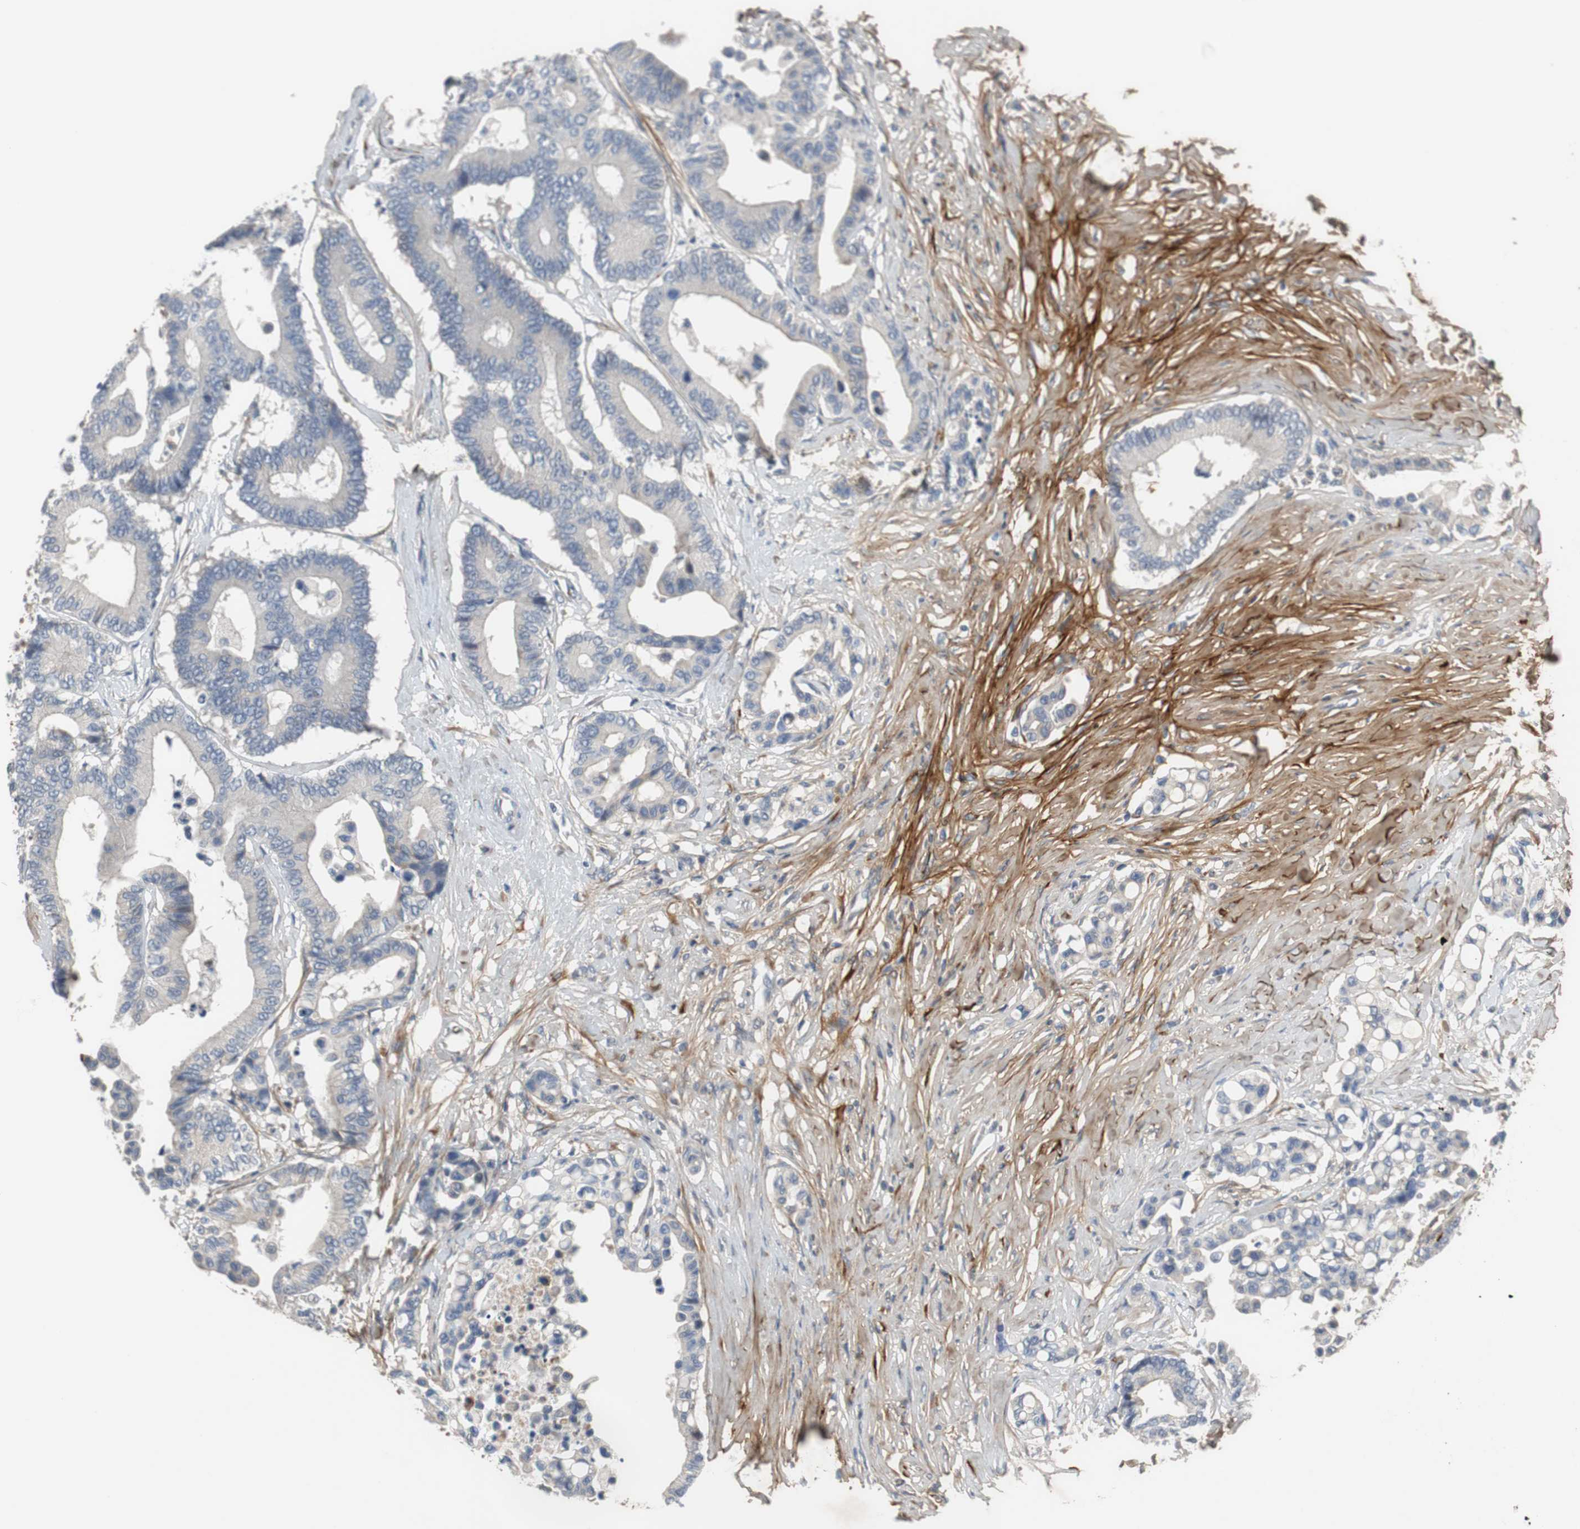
{"staining": {"intensity": "weak", "quantity": "25%-75%", "location": "cytoplasmic/membranous"}, "tissue": "colorectal cancer", "cell_type": "Tumor cells", "image_type": "cancer", "snomed": [{"axis": "morphology", "description": "Normal tissue, NOS"}, {"axis": "morphology", "description": "Adenocarcinoma, NOS"}, {"axis": "topography", "description": "Colon"}], "caption": "Colorectal cancer stained with DAB immunohistochemistry (IHC) demonstrates low levels of weak cytoplasmic/membranous staining in approximately 25%-75% of tumor cells.", "gene": "COL12A1", "patient": {"sex": "male", "age": 82}}